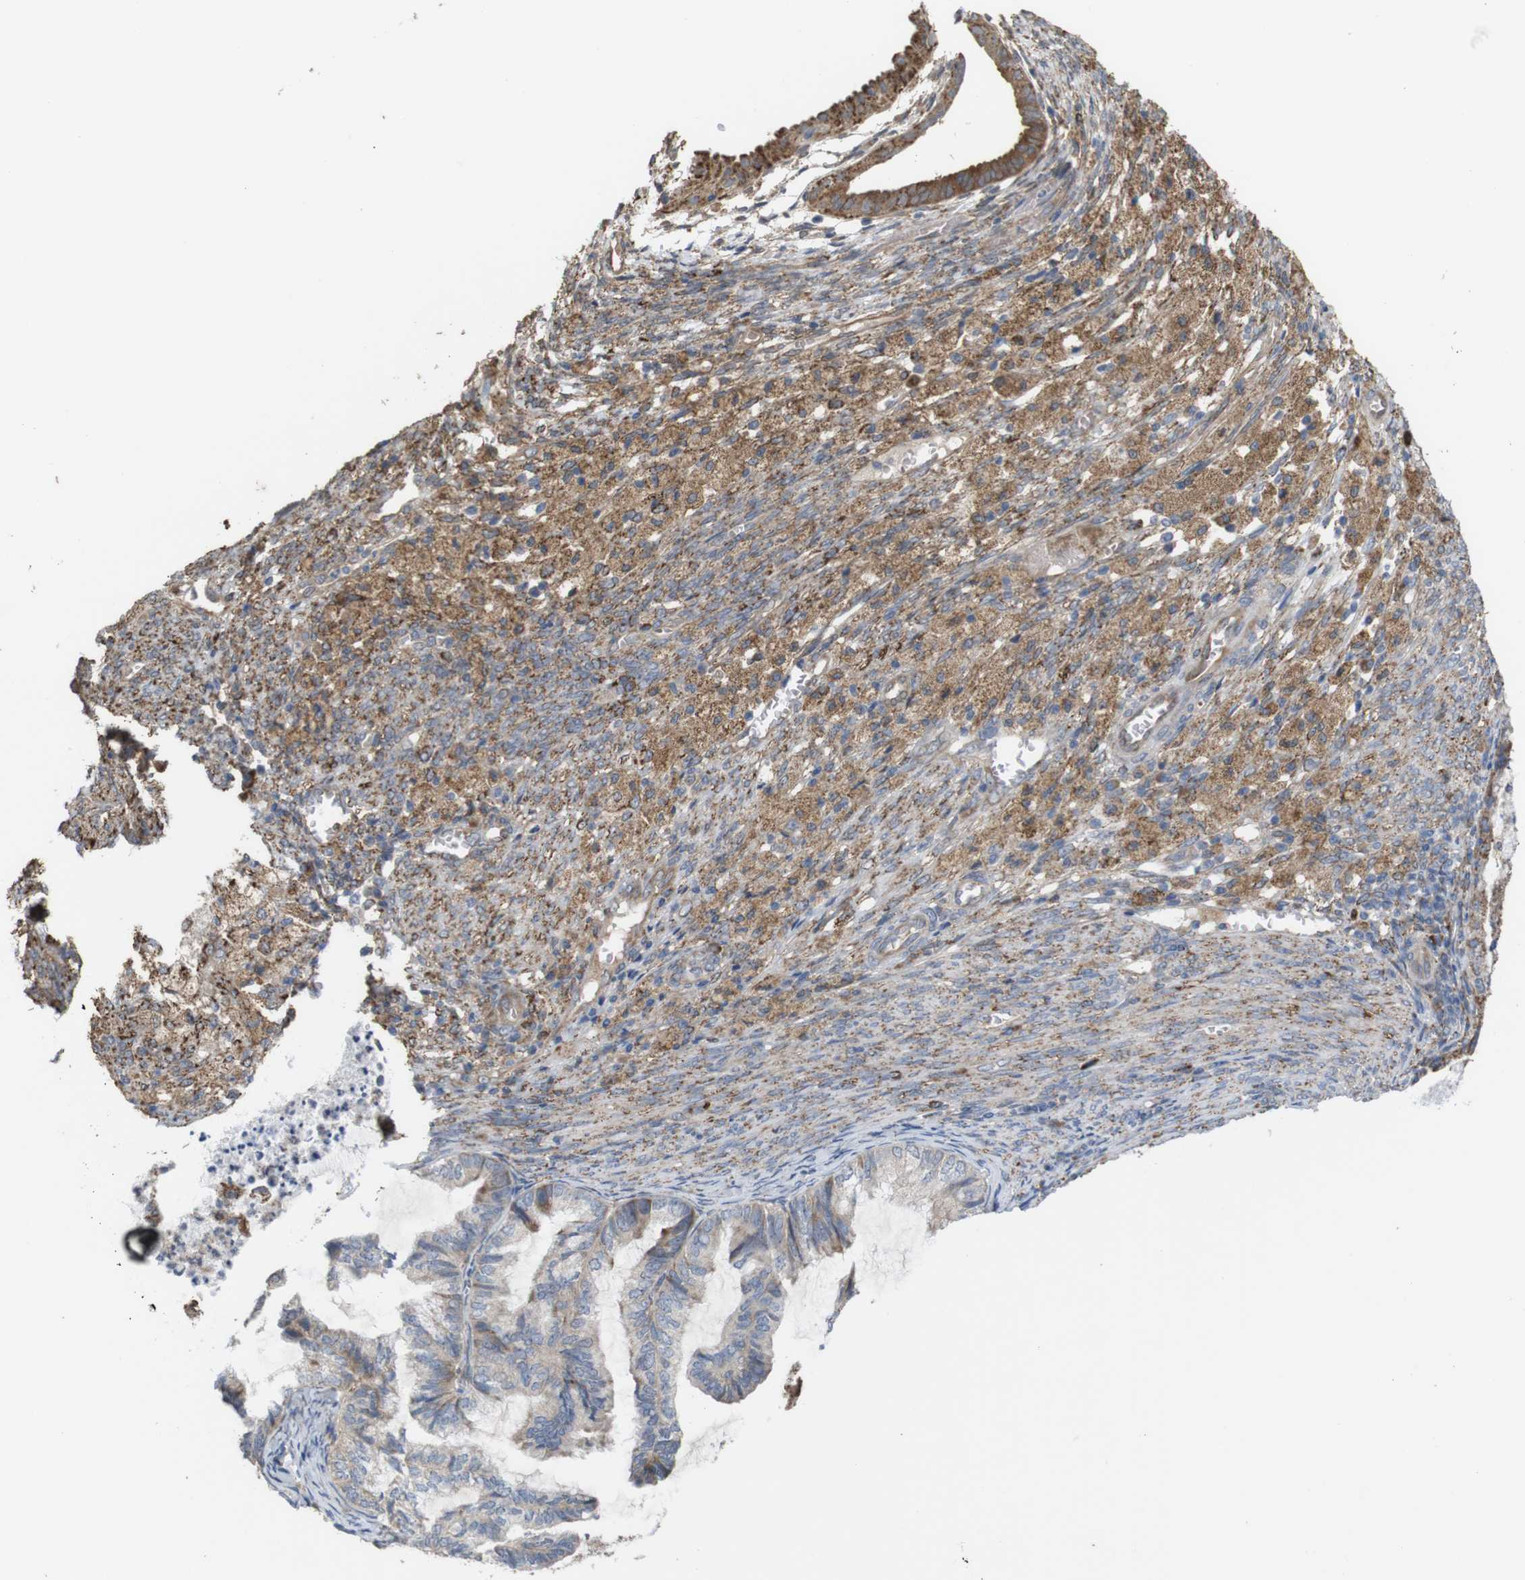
{"staining": {"intensity": "weak", "quantity": "25%-75%", "location": "cytoplasmic/membranous"}, "tissue": "cervical cancer", "cell_type": "Tumor cells", "image_type": "cancer", "snomed": [{"axis": "morphology", "description": "Normal tissue, NOS"}, {"axis": "morphology", "description": "Adenocarcinoma, NOS"}, {"axis": "topography", "description": "Cervix"}, {"axis": "topography", "description": "Endometrium"}], "caption": "The histopathology image demonstrates immunohistochemical staining of cervical cancer. There is weak cytoplasmic/membranous staining is identified in approximately 25%-75% of tumor cells.", "gene": "PTPRR", "patient": {"sex": "female", "age": 86}}